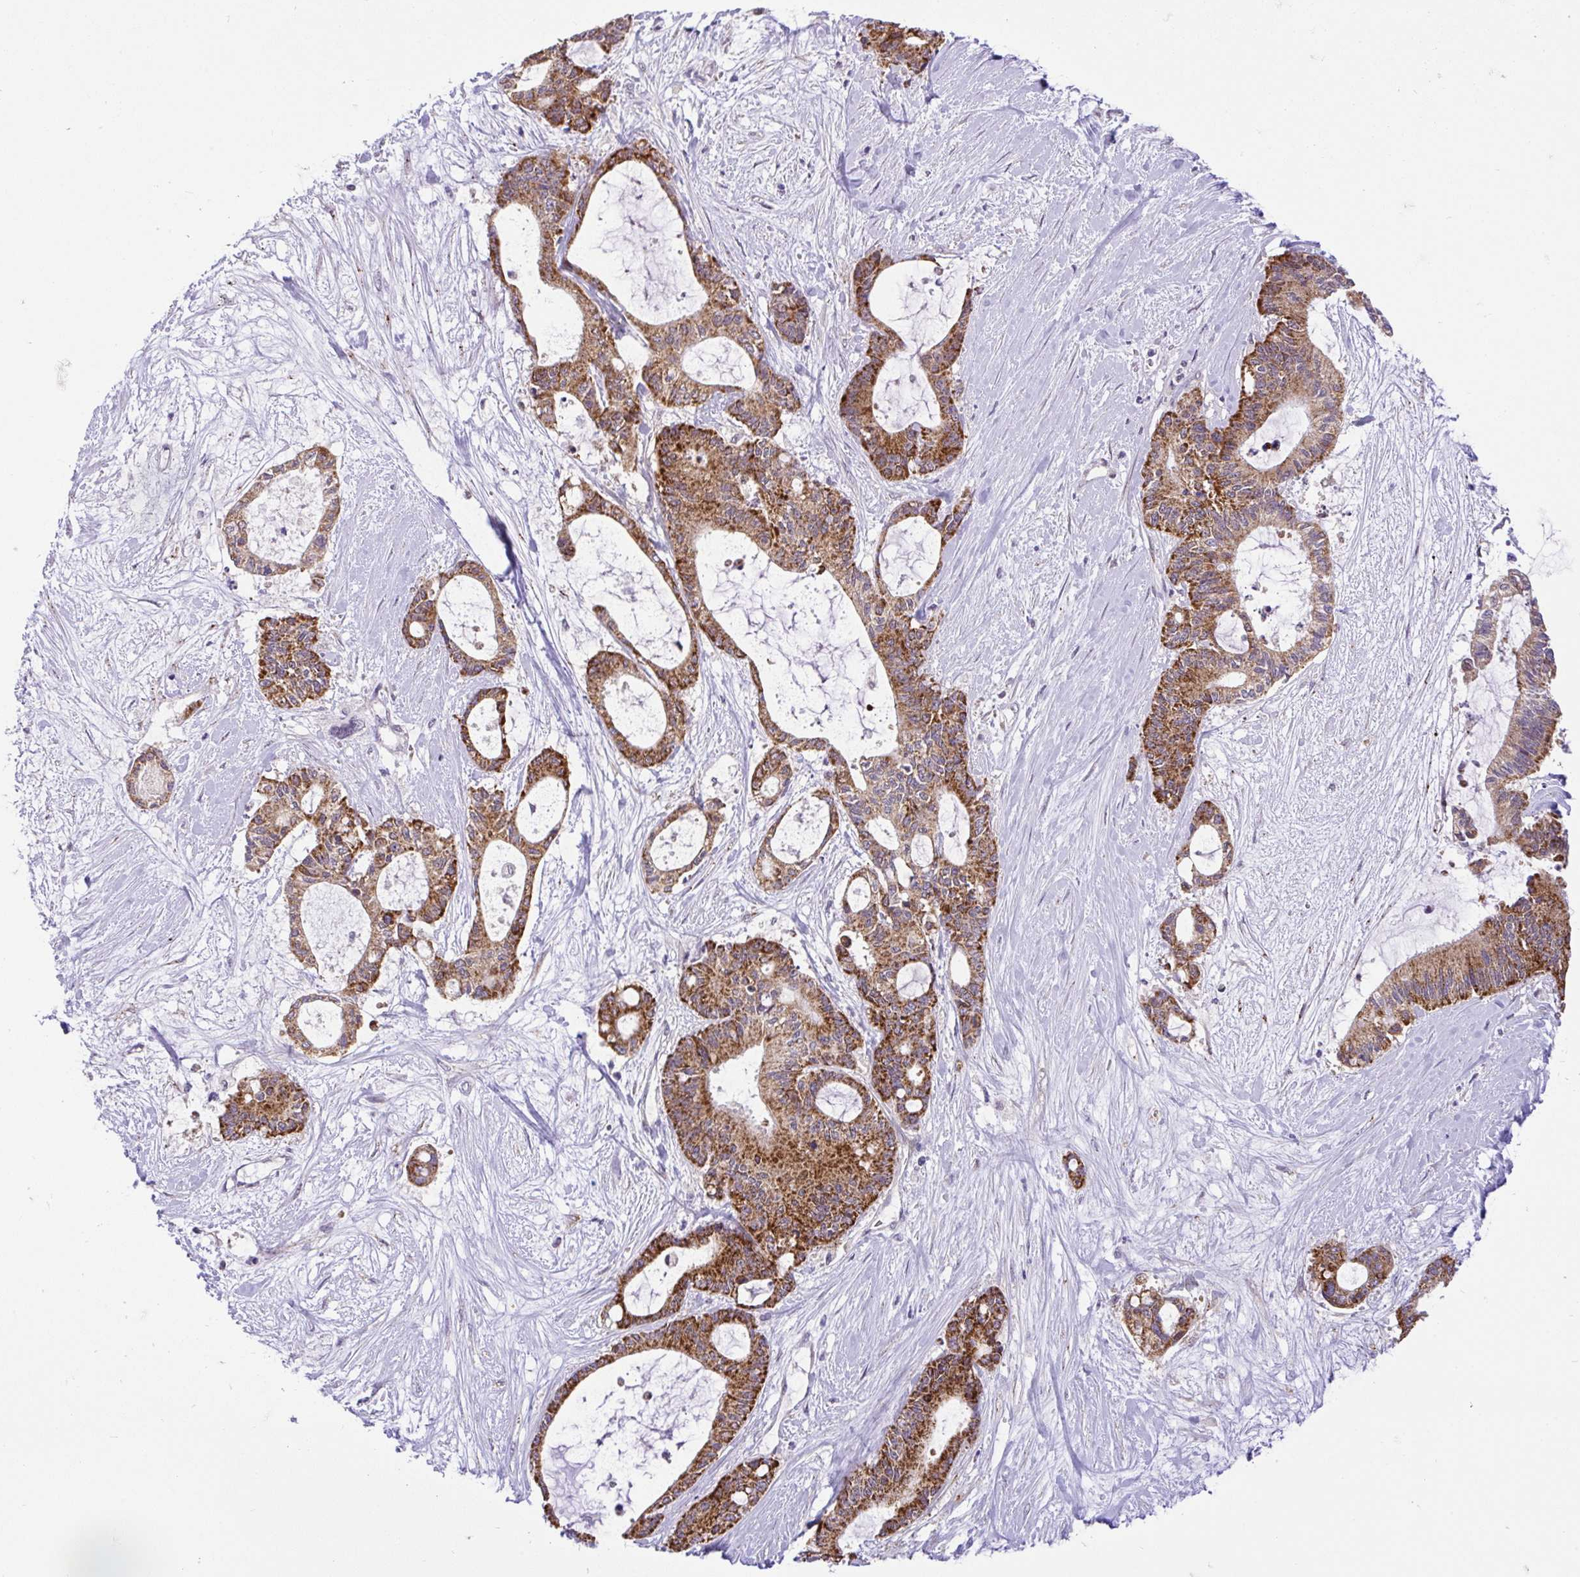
{"staining": {"intensity": "strong", "quantity": ">75%", "location": "cytoplasmic/membranous"}, "tissue": "liver cancer", "cell_type": "Tumor cells", "image_type": "cancer", "snomed": [{"axis": "morphology", "description": "Normal tissue, NOS"}, {"axis": "morphology", "description": "Cholangiocarcinoma"}, {"axis": "topography", "description": "Liver"}, {"axis": "topography", "description": "Peripheral nerve tissue"}], "caption": "A brown stain labels strong cytoplasmic/membranous positivity of a protein in human liver cancer tumor cells. The staining was performed using DAB to visualize the protein expression in brown, while the nuclei were stained in blue with hematoxylin (Magnification: 20x).", "gene": "PYCR2", "patient": {"sex": "female", "age": 73}}